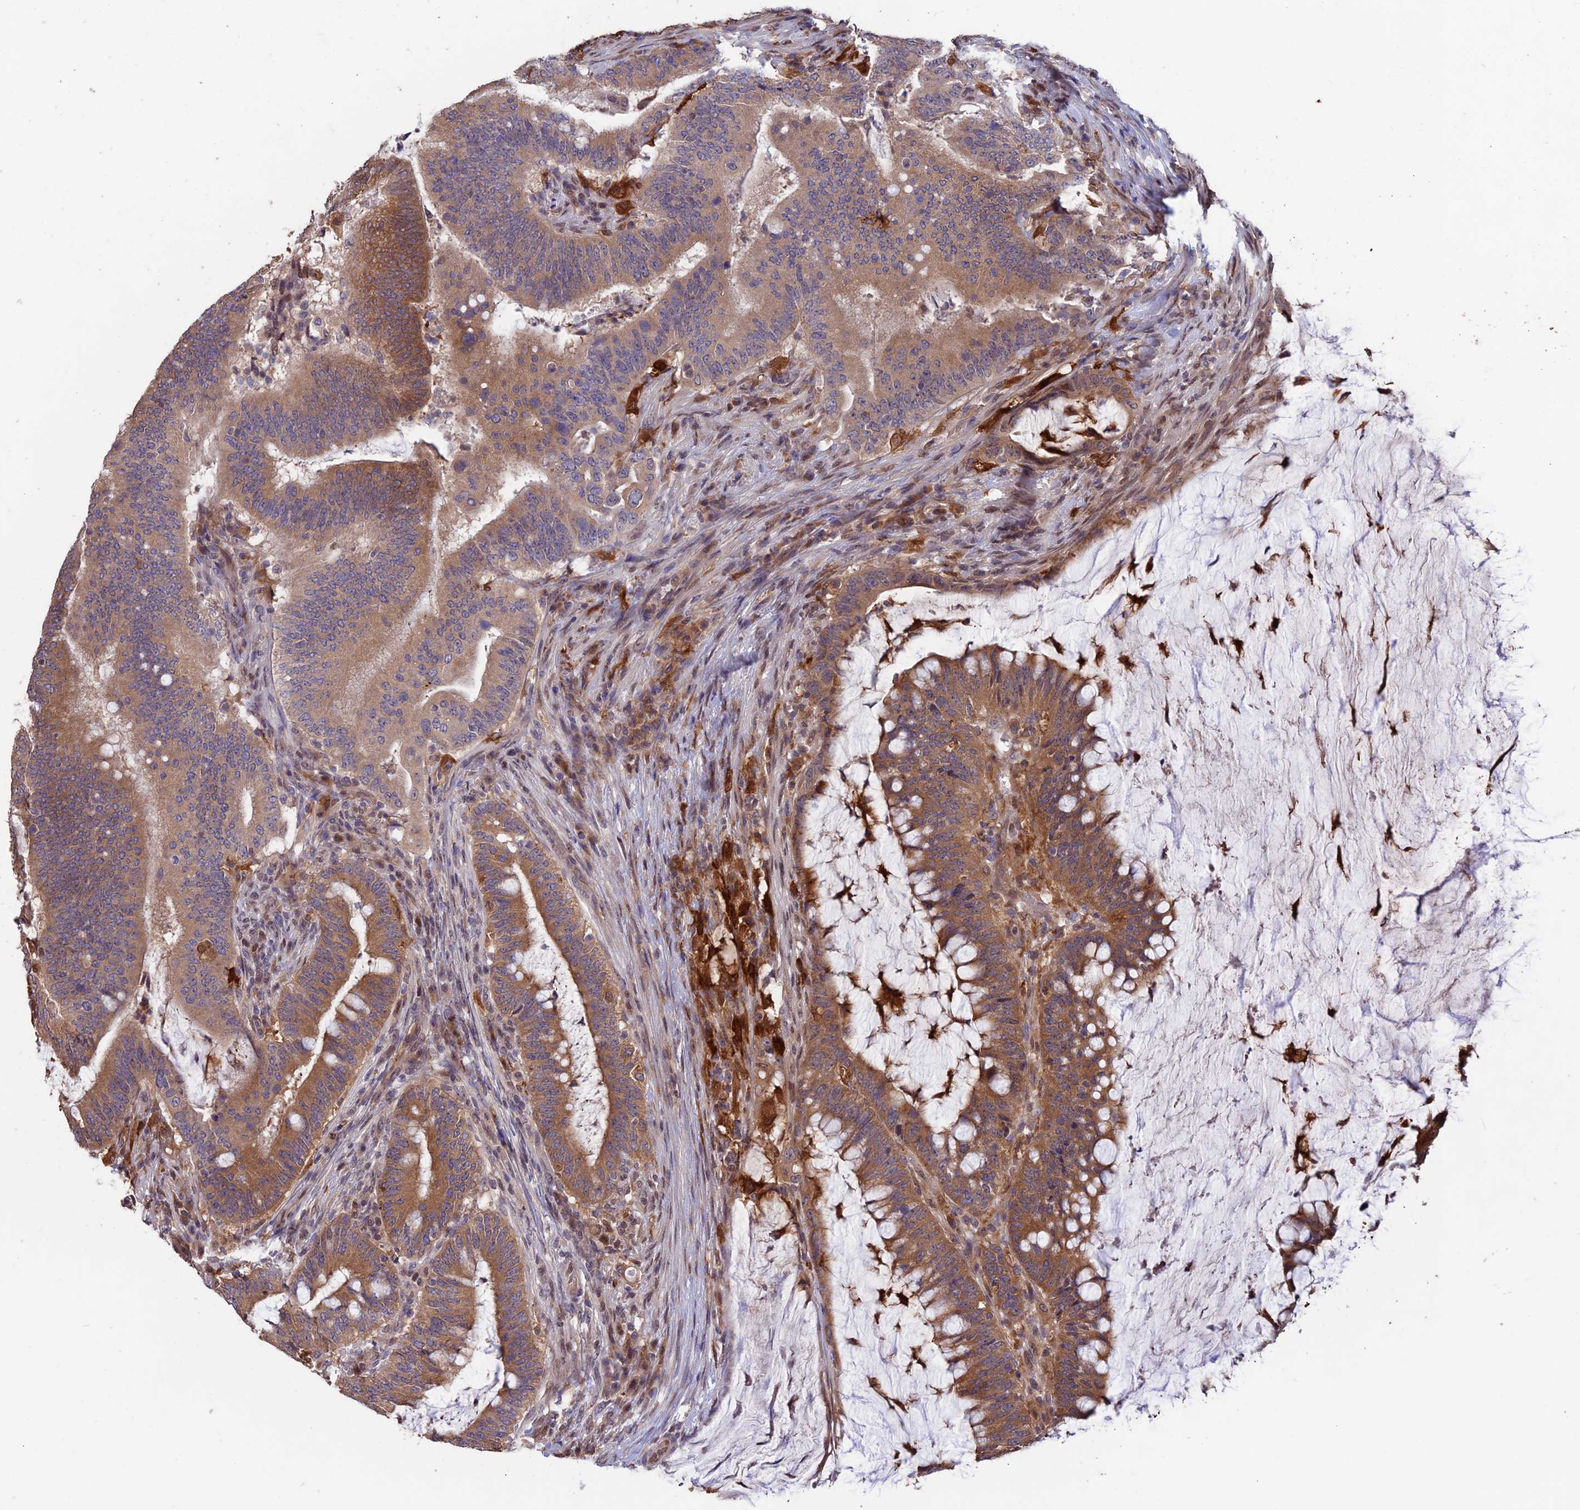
{"staining": {"intensity": "moderate", "quantity": ">75%", "location": "cytoplasmic/membranous"}, "tissue": "colorectal cancer", "cell_type": "Tumor cells", "image_type": "cancer", "snomed": [{"axis": "morphology", "description": "Adenocarcinoma, NOS"}, {"axis": "topography", "description": "Colon"}], "caption": "IHC staining of colorectal cancer (adenocarcinoma), which shows medium levels of moderate cytoplasmic/membranous positivity in about >75% of tumor cells indicating moderate cytoplasmic/membranous protein staining. The staining was performed using DAB (brown) for protein detection and nuclei were counterstained in hematoxylin (blue).", "gene": "MAST2", "patient": {"sex": "female", "age": 66}}